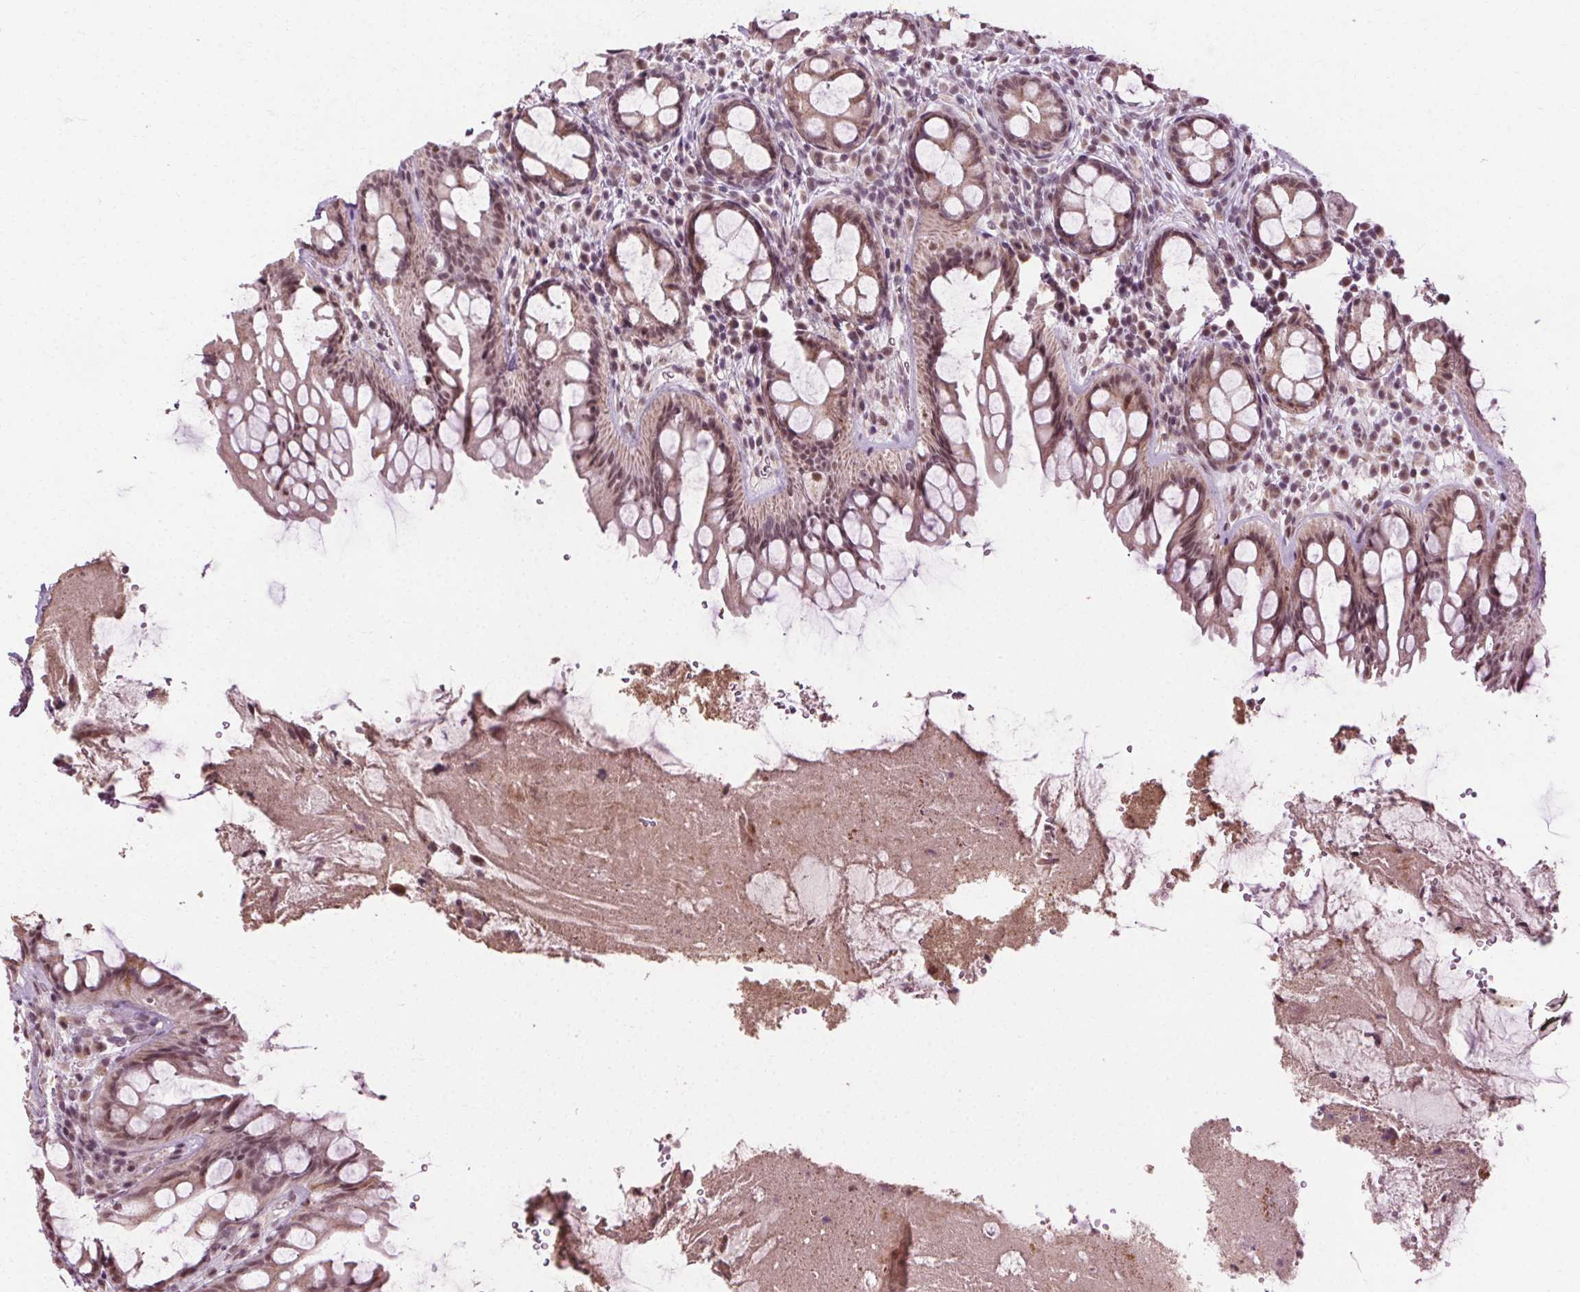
{"staining": {"intensity": "weak", "quantity": "25%-75%", "location": "cytoplasmic/membranous,nuclear"}, "tissue": "rectum", "cell_type": "Glandular cells", "image_type": "normal", "snomed": [{"axis": "morphology", "description": "Normal tissue, NOS"}, {"axis": "topography", "description": "Rectum"}], "caption": "Protein staining reveals weak cytoplasmic/membranous,nuclear staining in about 25%-75% of glandular cells in normal rectum.", "gene": "CEBPA", "patient": {"sex": "female", "age": 69}}